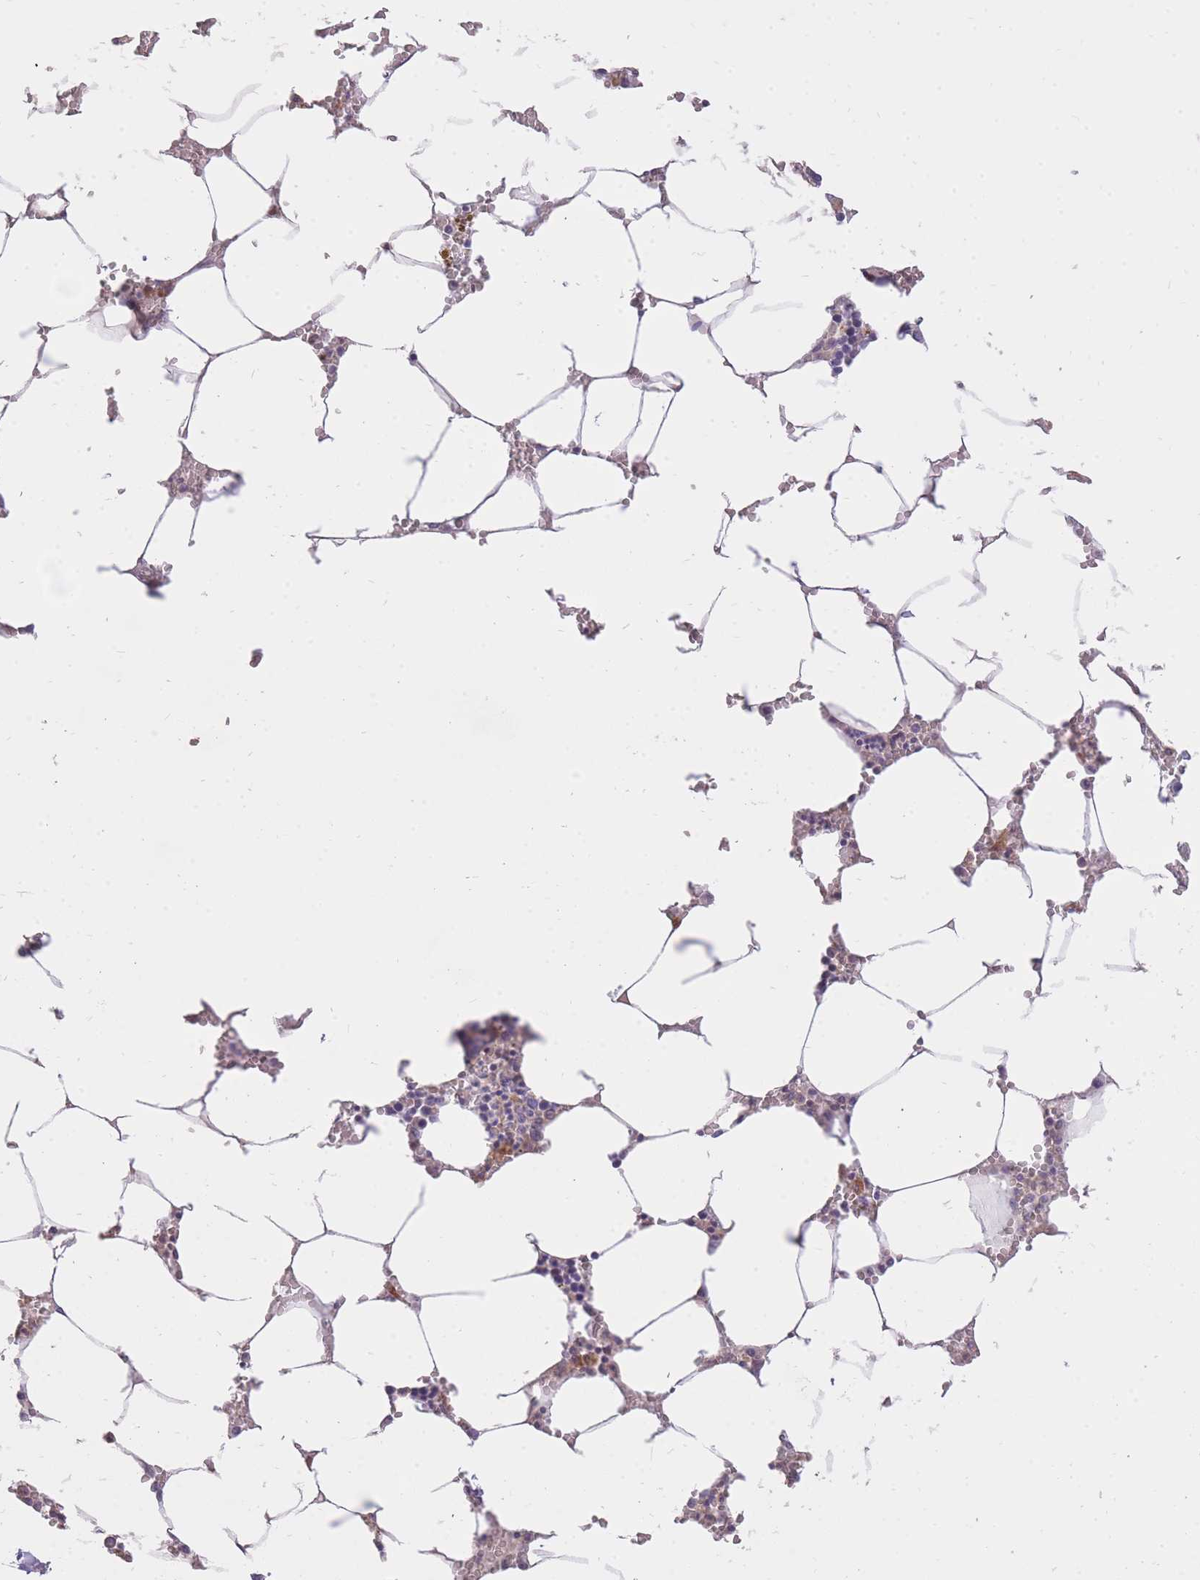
{"staining": {"intensity": "moderate", "quantity": "<25%", "location": "cytoplasmic/membranous"}, "tissue": "bone marrow", "cell_type": "Hematopoietic cells", "image_type": "normal", "snomed": [{"axis": "morphology", "description": "Normal tissue, NOS"}, {"axis": "topography", "description": "Bone marrow"}], "caption": "IHC image of normal human bone marrow stained for a protein (brown), which displays low levels of moderate cytoplasmic/membranous expression in approximately <25% of hematopoietic cells.", "gene": "FRG2B", "patient": {"sex": "male", "age": 70}}